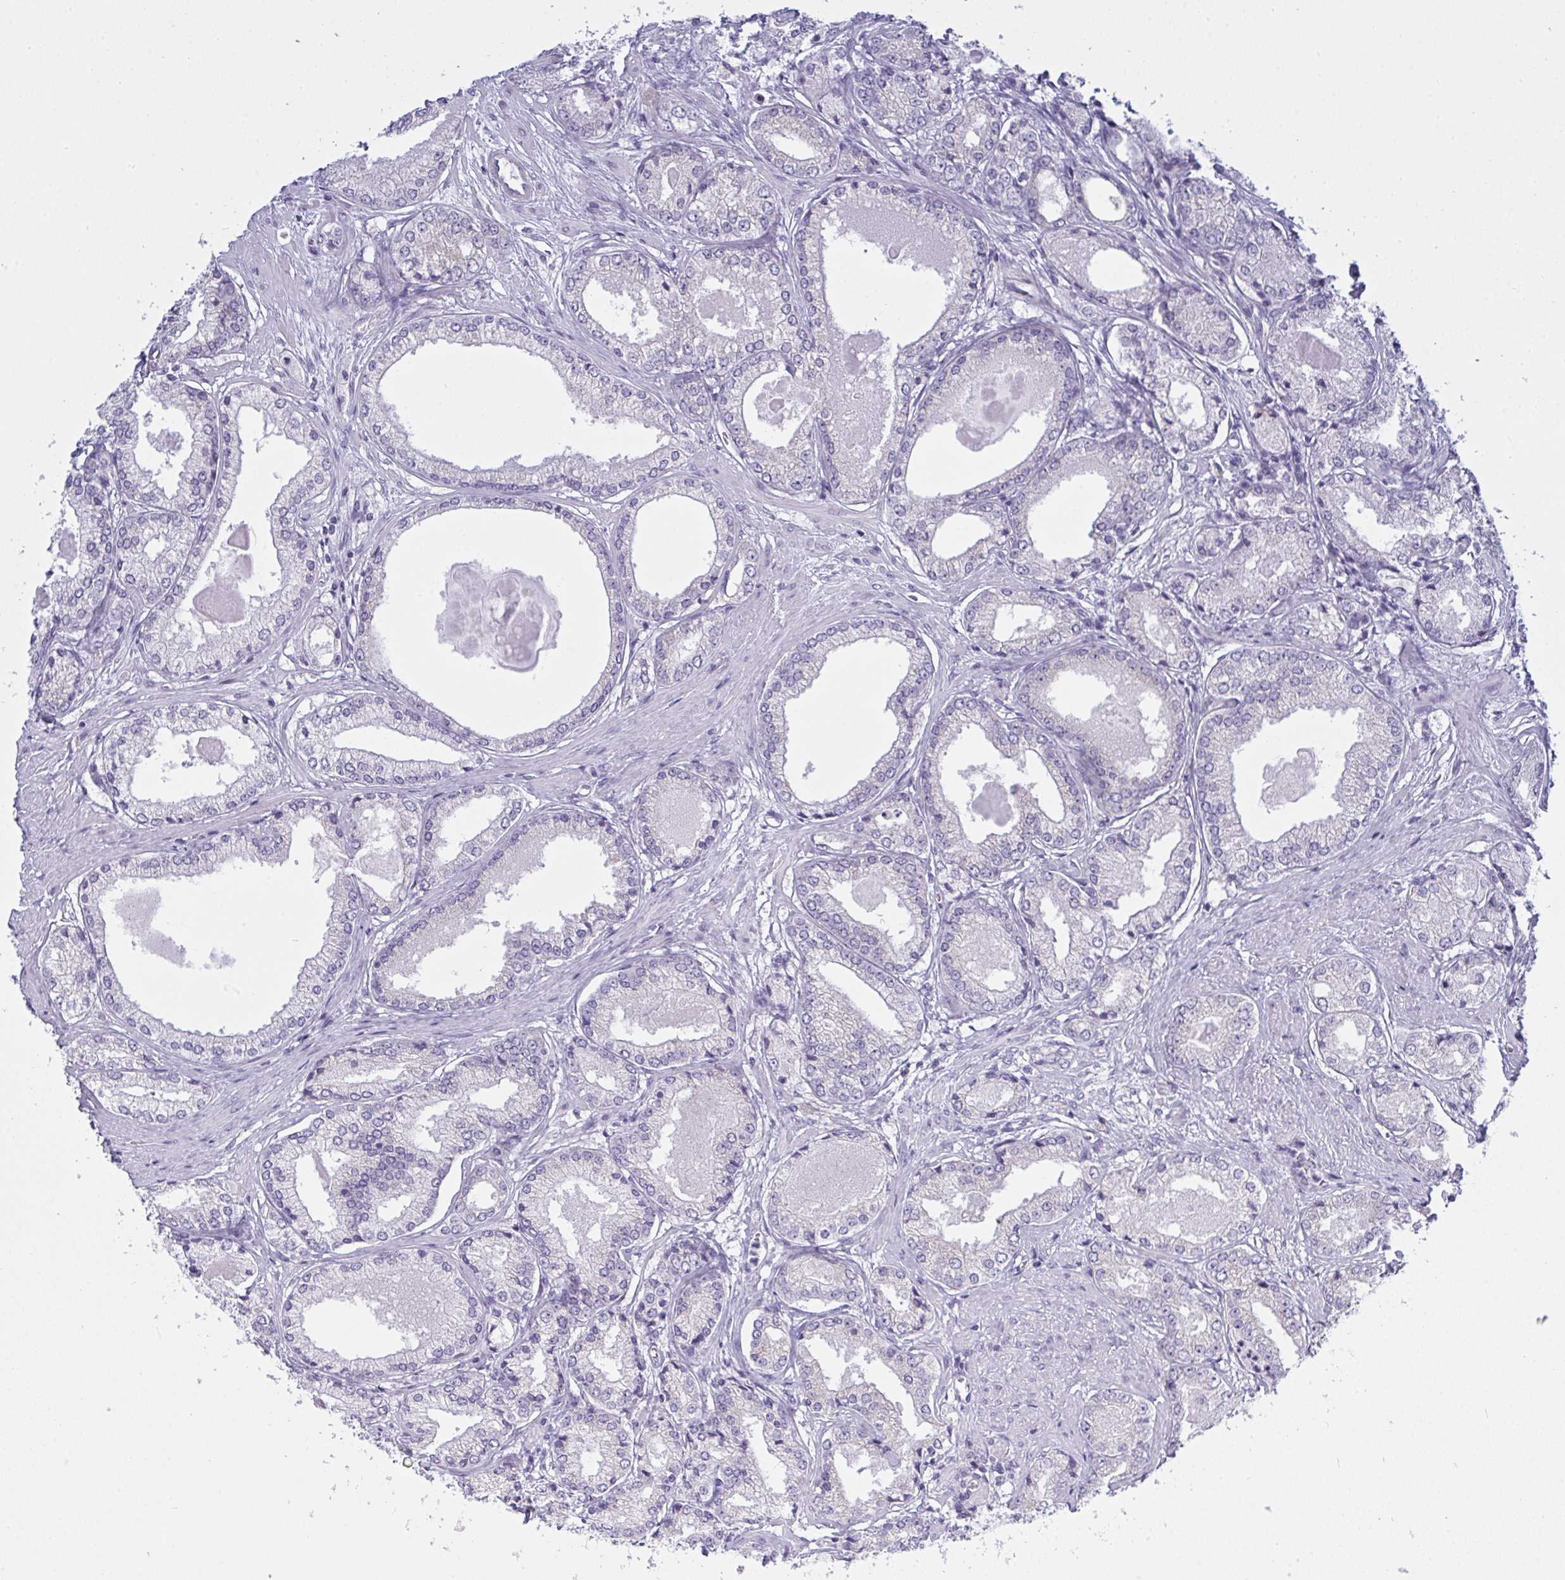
{"staining": {"intensity": "negative", "quantity": "none", "location": "none"}, "tissue": "prostate cancer", "cell_type": "Tumor cells", "image_type": "cancer", "snomed": [{"axis": "morphology", "description": "Adenocarcinoma, NOS"}, {"axis": "morphology", "description": "Adenocarcinoma, Low grade"}, {"axis": "topography", "description": "Prostate"}], "caption": "Micrograph shows no protein positivity in tumor cells of prostate cancer (low-grade adenocarcinoma) tissue.", "gene": "GSDMB", "patient": {"sex": "male", "age": 68}}